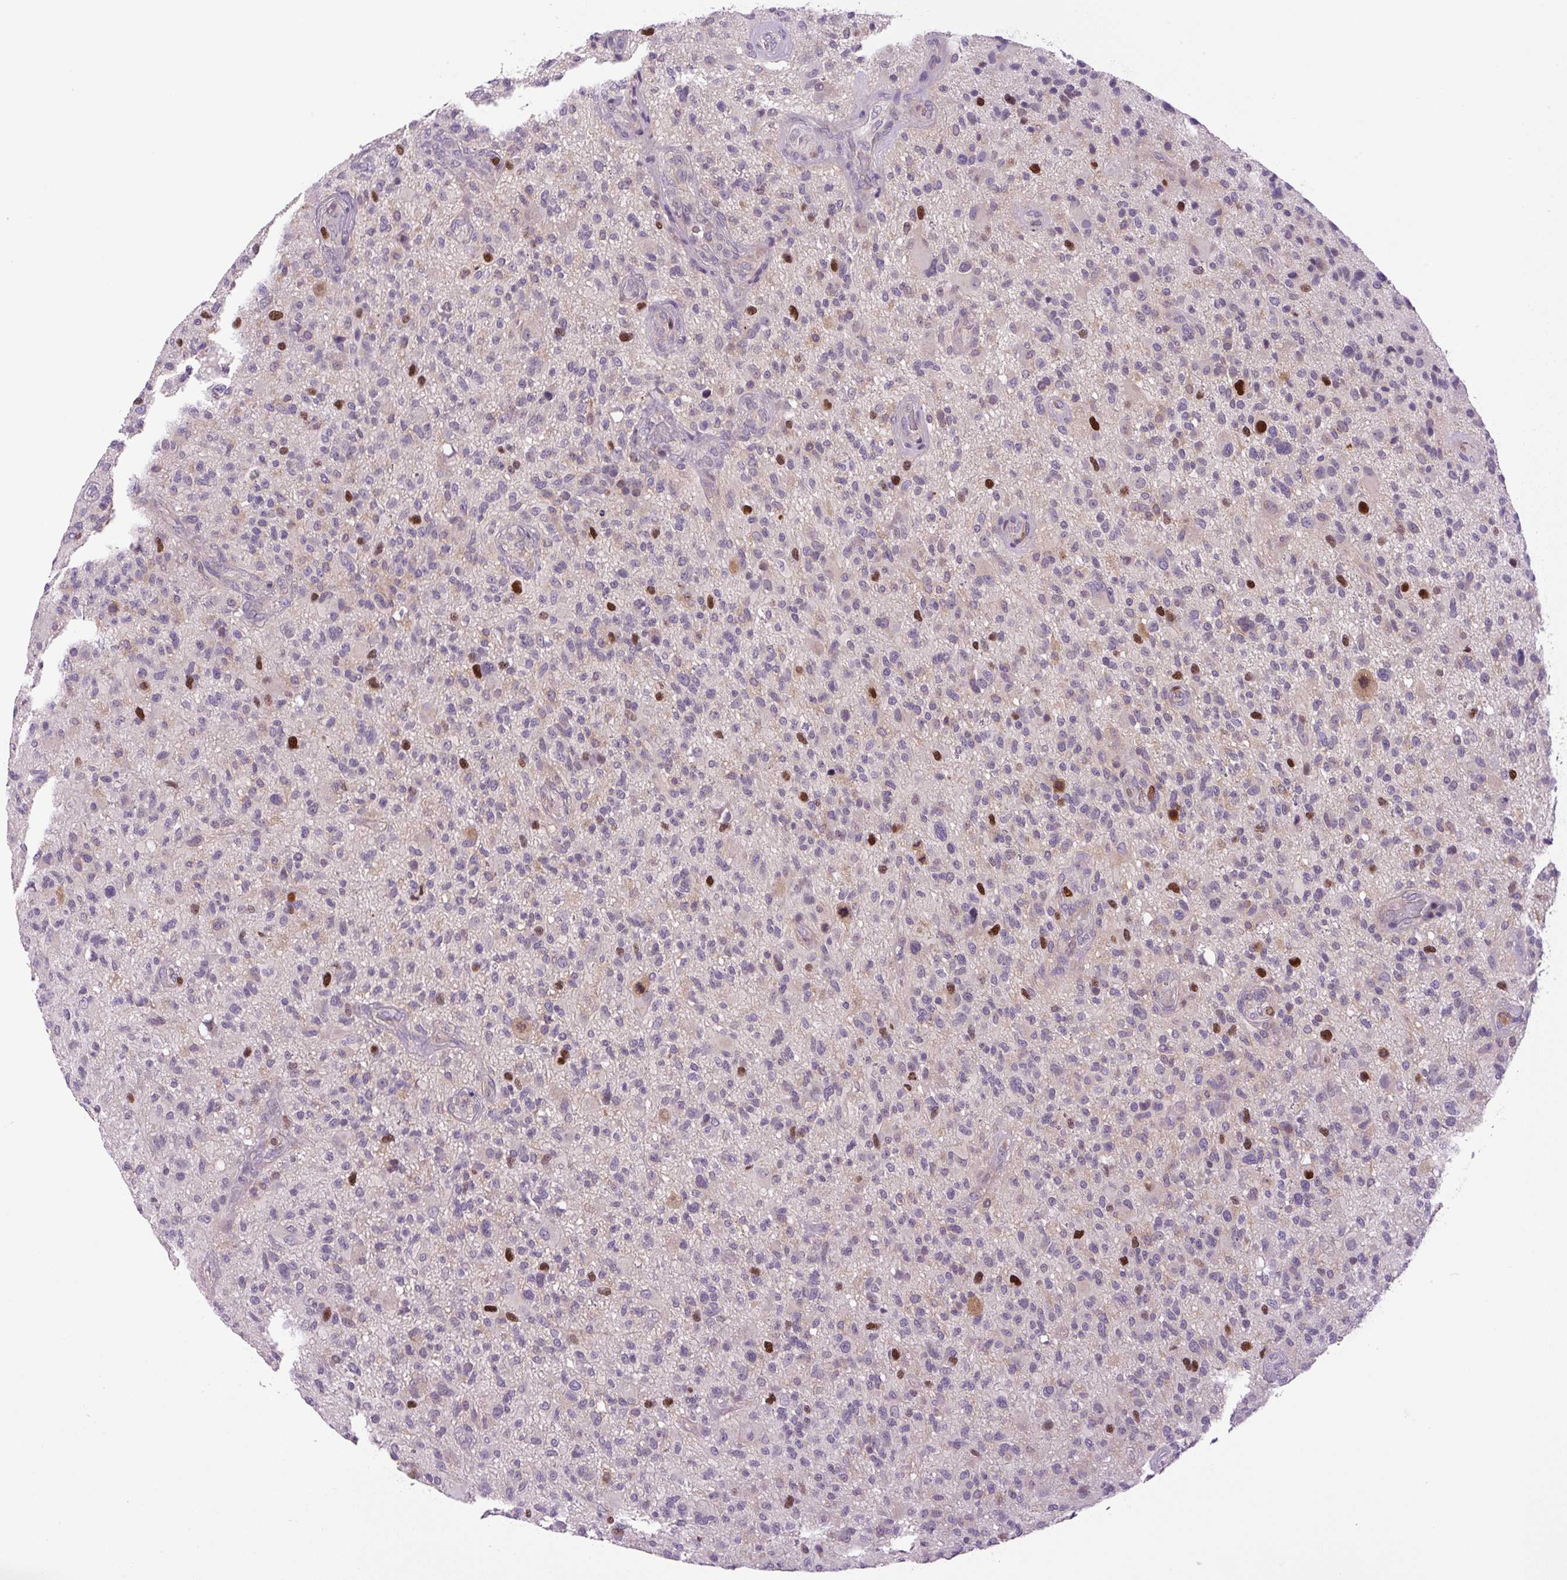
{"staining": {"intensity": "strong", "quantity": "<25%", "location": "nuclear"}, "tissue": "glioma", "cell_type": "Tumor cells", "image_type": "cancer", "snomed": [{"axis": "morphology", "description": "Glioma, malignant, High grade"}, {"axis": "topography", "description": "Brain"}], "caption": "There is medium levels of strong nuclear staining in tumor cells of glioma, as demonstrated by immunohistochemical staining (brown color).", "gene": "KIFC1", "patient": {"sex": "male", "age": 47}}